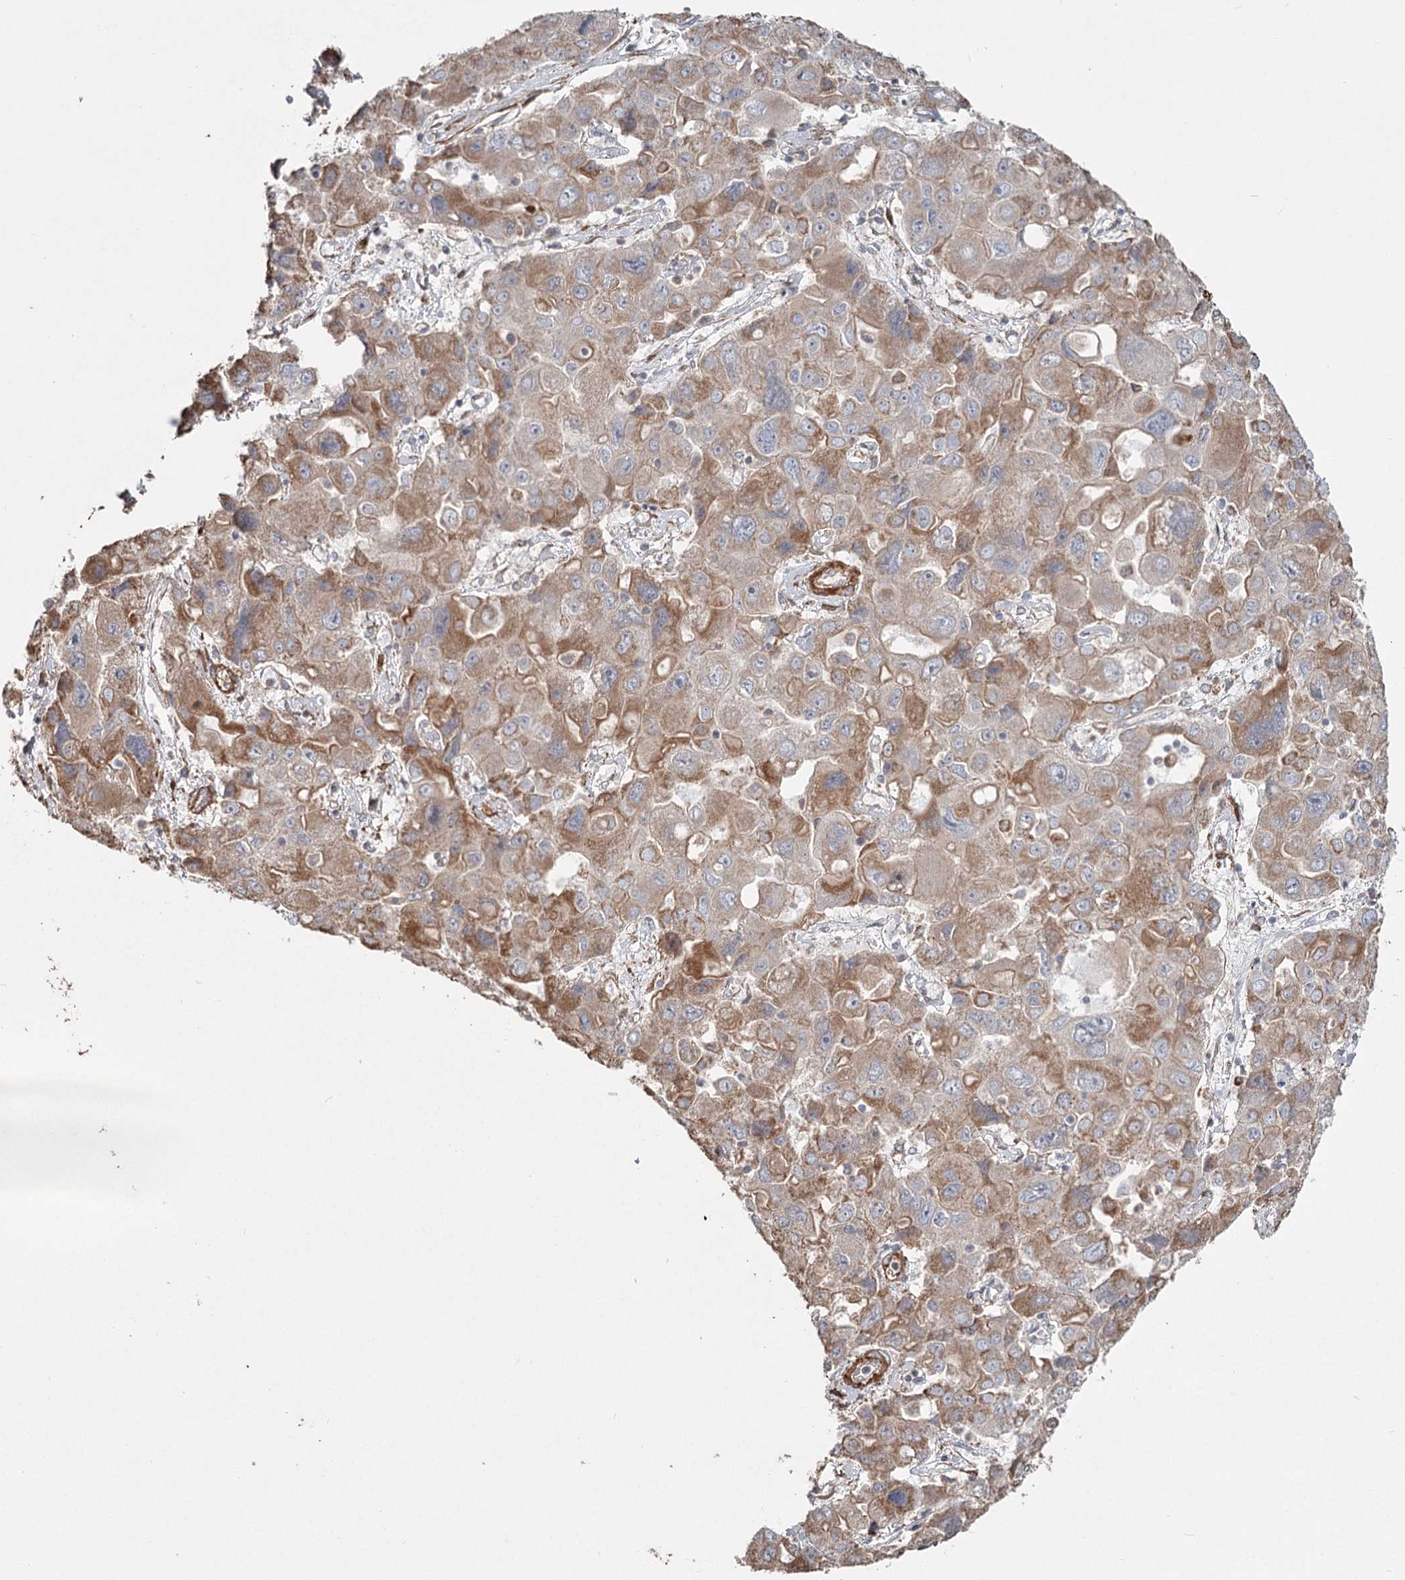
{"staining": {"intensity": "moderate", "quantity": "25%-75%", "location": "cytoplasmic/membranous"}, "tissue": "liver cancer", "cell_type": "Tumor cells", "image_type": "cancer", "snomed": [{"axis": "morphology", "description": "Cholangiocarcinoma"}, {"axis": "topography", "description": "Liver"}], "caption": "A medium amount of moderate cytoplasmic/membranous expression is identified in about 25%-75% of tumor cells in liver cancer (cholangiocarcinoma) tissue.", "gene": "DHRS9", "patient": {"sex": "male", "age": 67}}